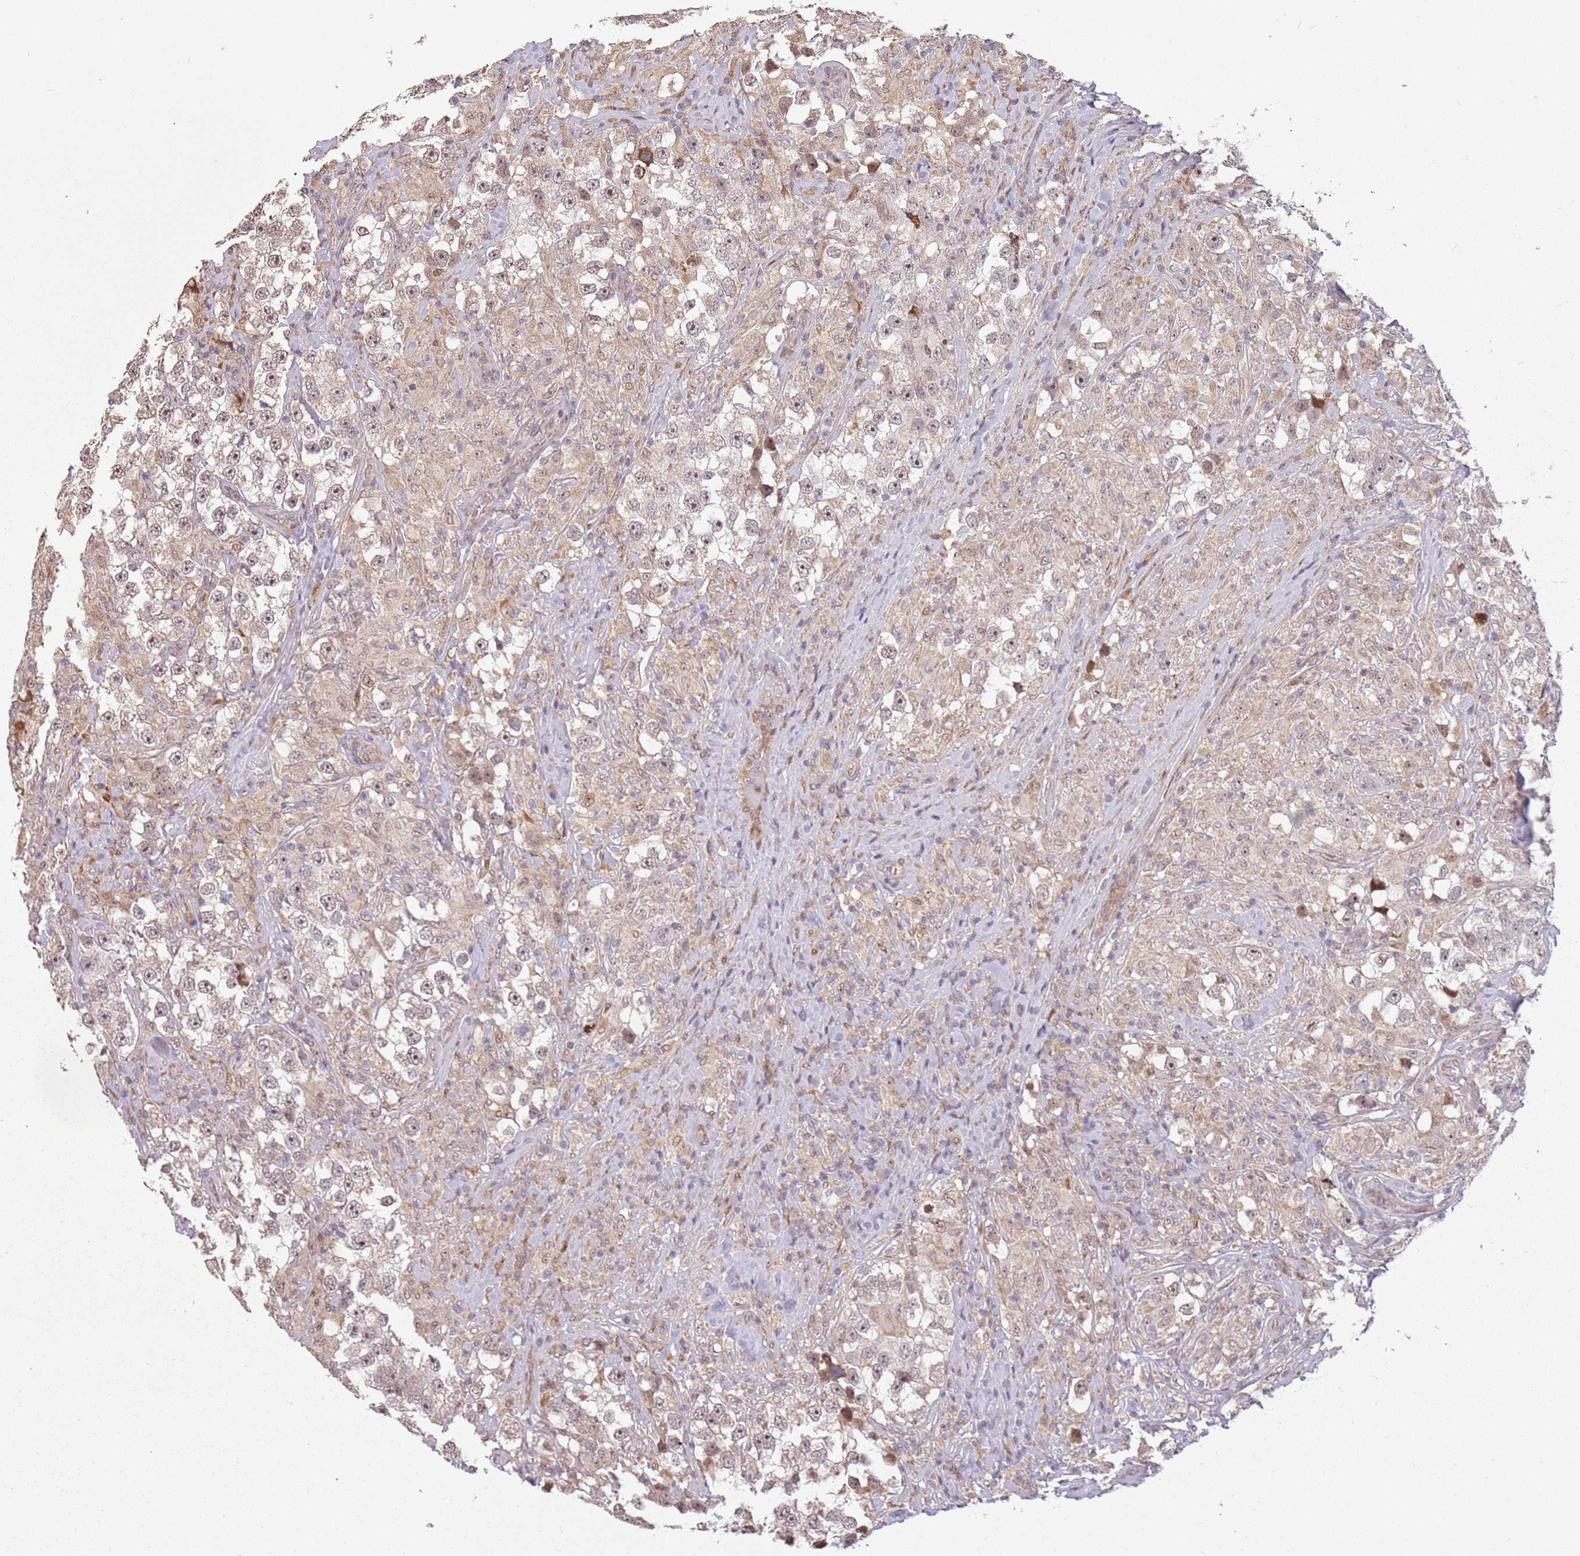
{"staining": {"intensity": "weak", "quantity": ">75%", "location": "cytoplasmic/membranous,nuclear"}, "tissue": "testis cancer", "cell_type": "Tumor cells", "image_type": "cancer", "snomed": [{"axis": "morphology", "description": "Seminoma, NOS"}, {"axis": "topography", "description": "Testis"}], "caption": "A histopathology image showing weak cytoplasmic/membranous and nuclear positivity in approximately >75% of tumor cells in testis seminoma, as visualized by brown immunohistochemical staining.", "gene": "CHURC1", "patient": {"sex": "male", "age": 46}}